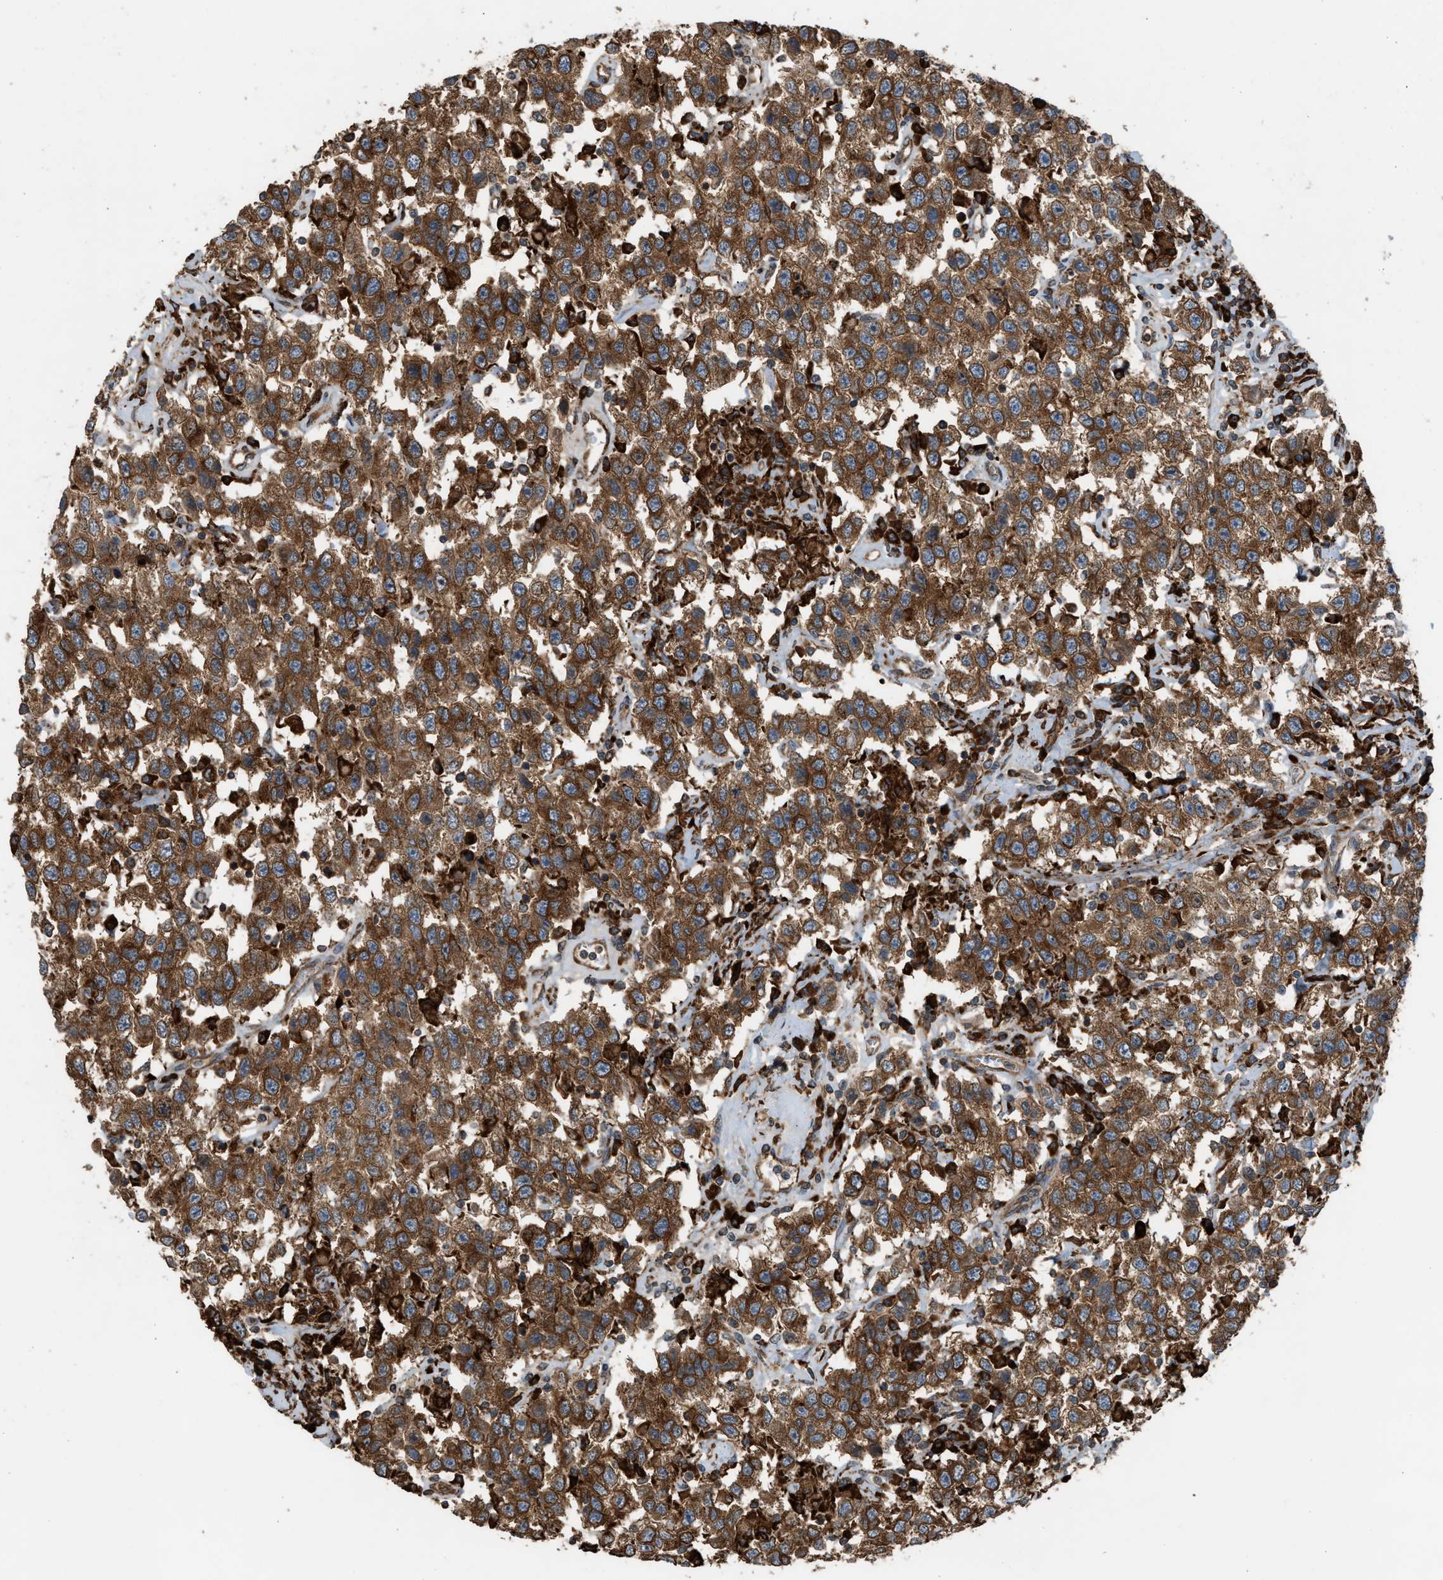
{"staining": {"intensity": "strong", "quantity": ">75%", "location": "cytoplasmic/membranous"}, "tissue": "testis cancer", "cell_type": "Tumor cells", "image_type": "cancer", "snomed": [{"axis": "morphology", "description": "Seminoma, NOS"}, {"axis": "topography", "description": "Testis"}], "caption": "Testis cancer (seminoma) was stained to show a protein in brown. There is high levels of strong cytoplasmic/membranous positivity in about >75% of tumor cells.", "gene": "BAIAP2L1", "patient": {"sex": "male", "age": 41}}